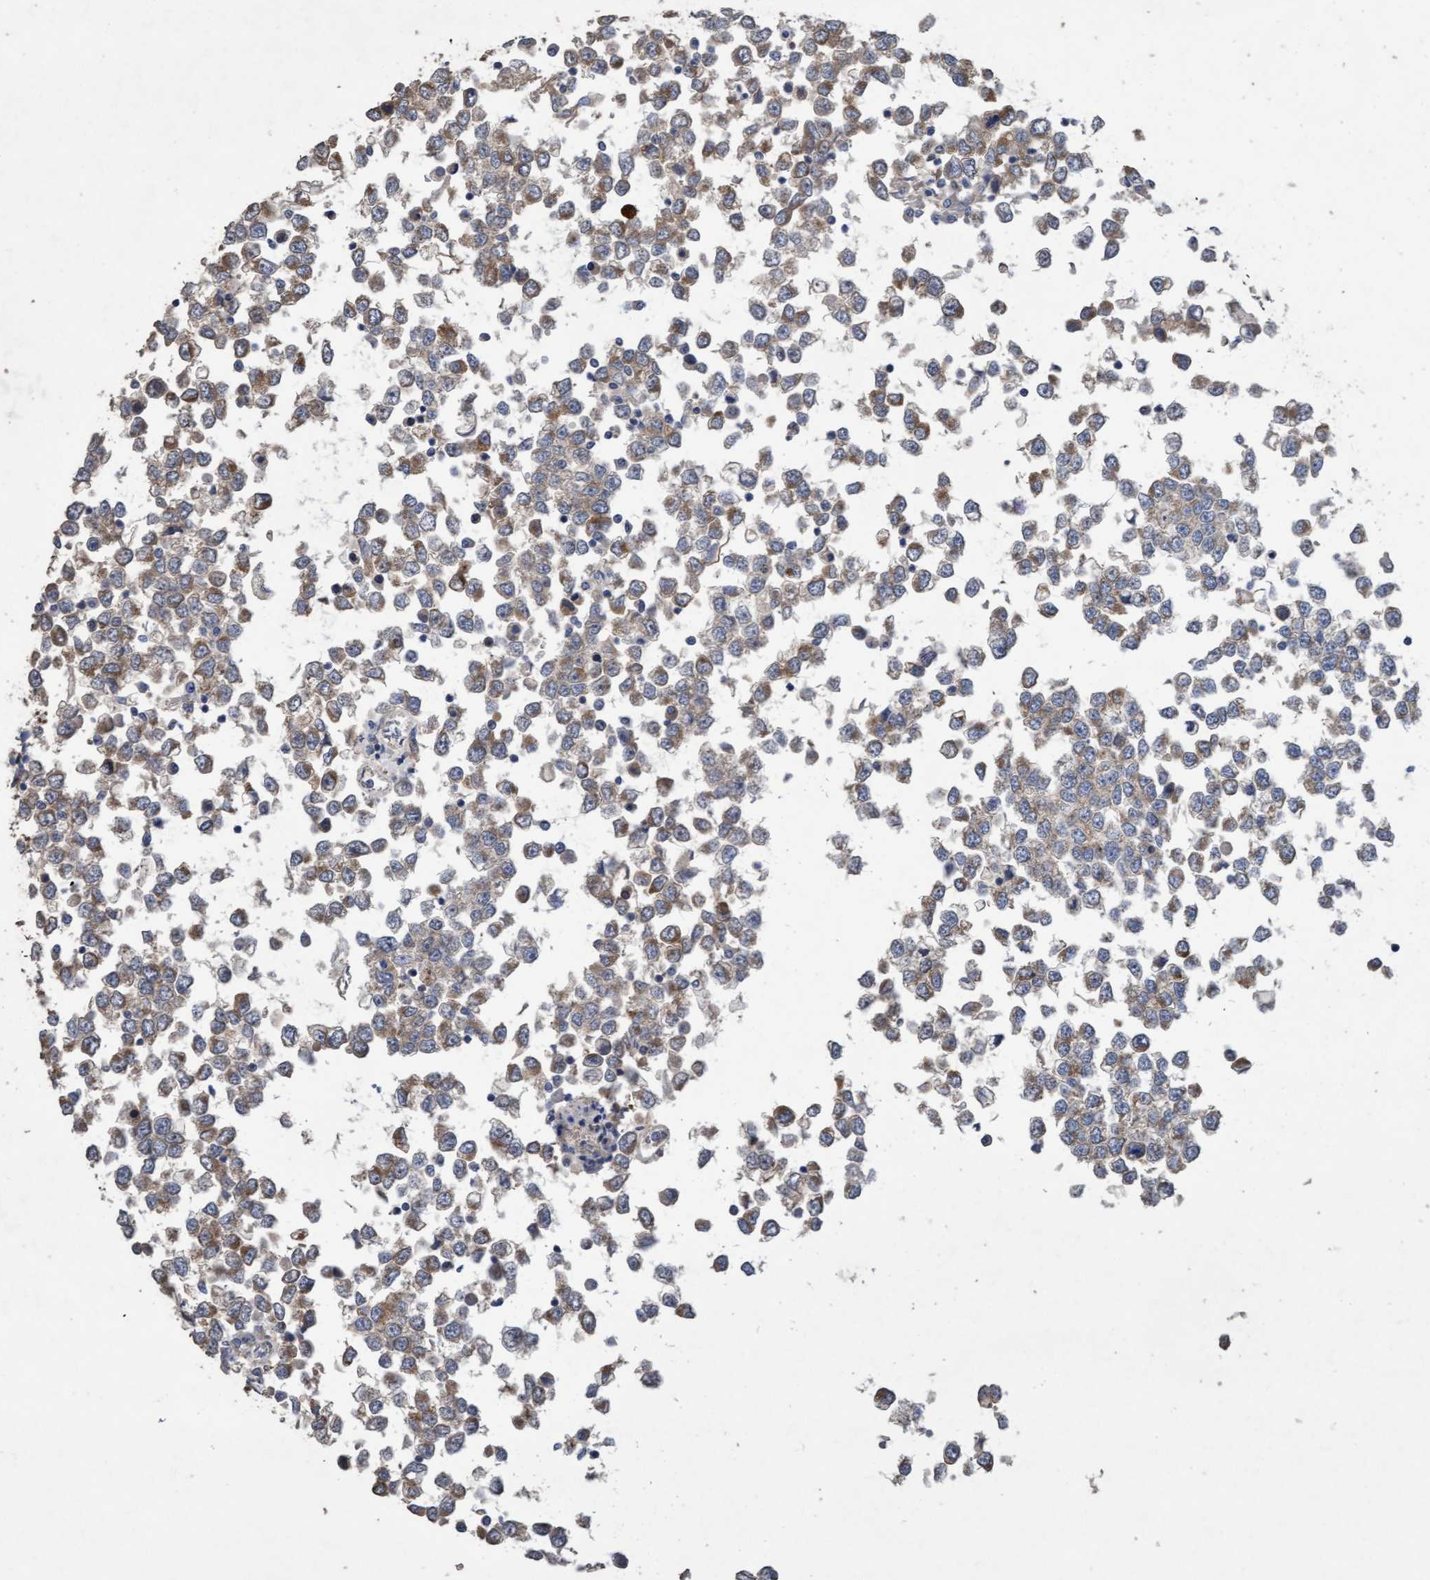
{"staining": {"intensity": "weak", "quantity": "25%-75%", "location": "cytoplasmic/membranous"}, "tissue": "testis cancer", "cell_type": "Tumor cells", "image_type": "cancer", "snomed": [{"axis": "morphology", "description": "Seminoma, NOS"}, {"axis": "topography", "description": "Testis"}], "caption": "Weak cytoplasmic/membranous protein positivity is present in approximately 25%-75% of tumor cells in seminoma (testis).", "gene": "DDHD2", "patient": {"sex": "male", "age": 65}}